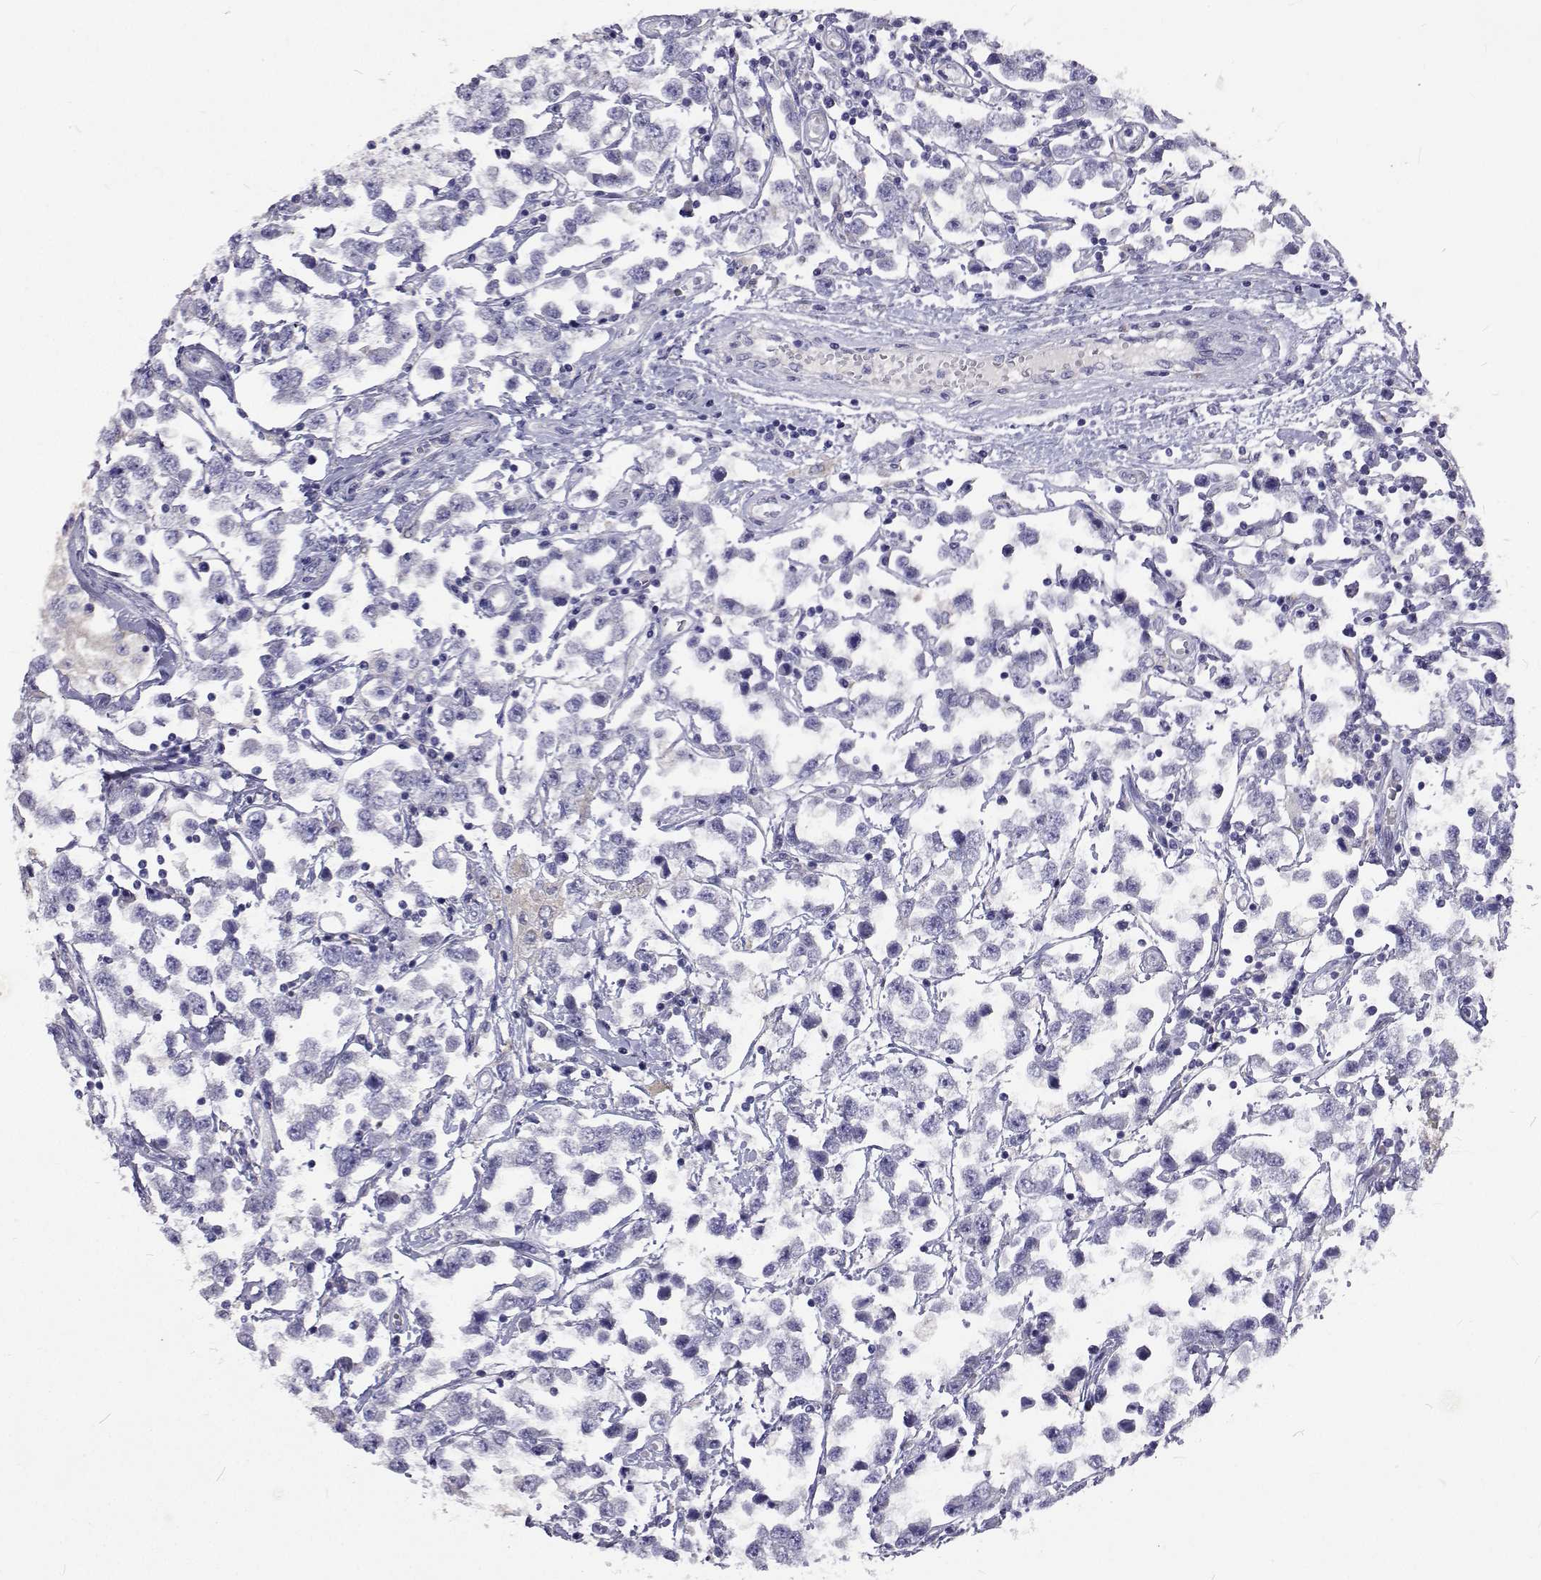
{"staining": {"intensity": "negative", "quantity": "none", "location": "none"}, "tissue": "testis cancer", "cell_type": "Tumor cells", "image_type": "cancer", "snomed": [{"axis": "morphology", "description": "Seminoma, NOS"}, {"axis": "topography", "description": "Testis"}], "caption": "Histopathology image shows no significant protein positivity in tumor cells of testis seminoma.", "gene": "LHFPL7", "patient": {"sex": "male", "age": 34}}